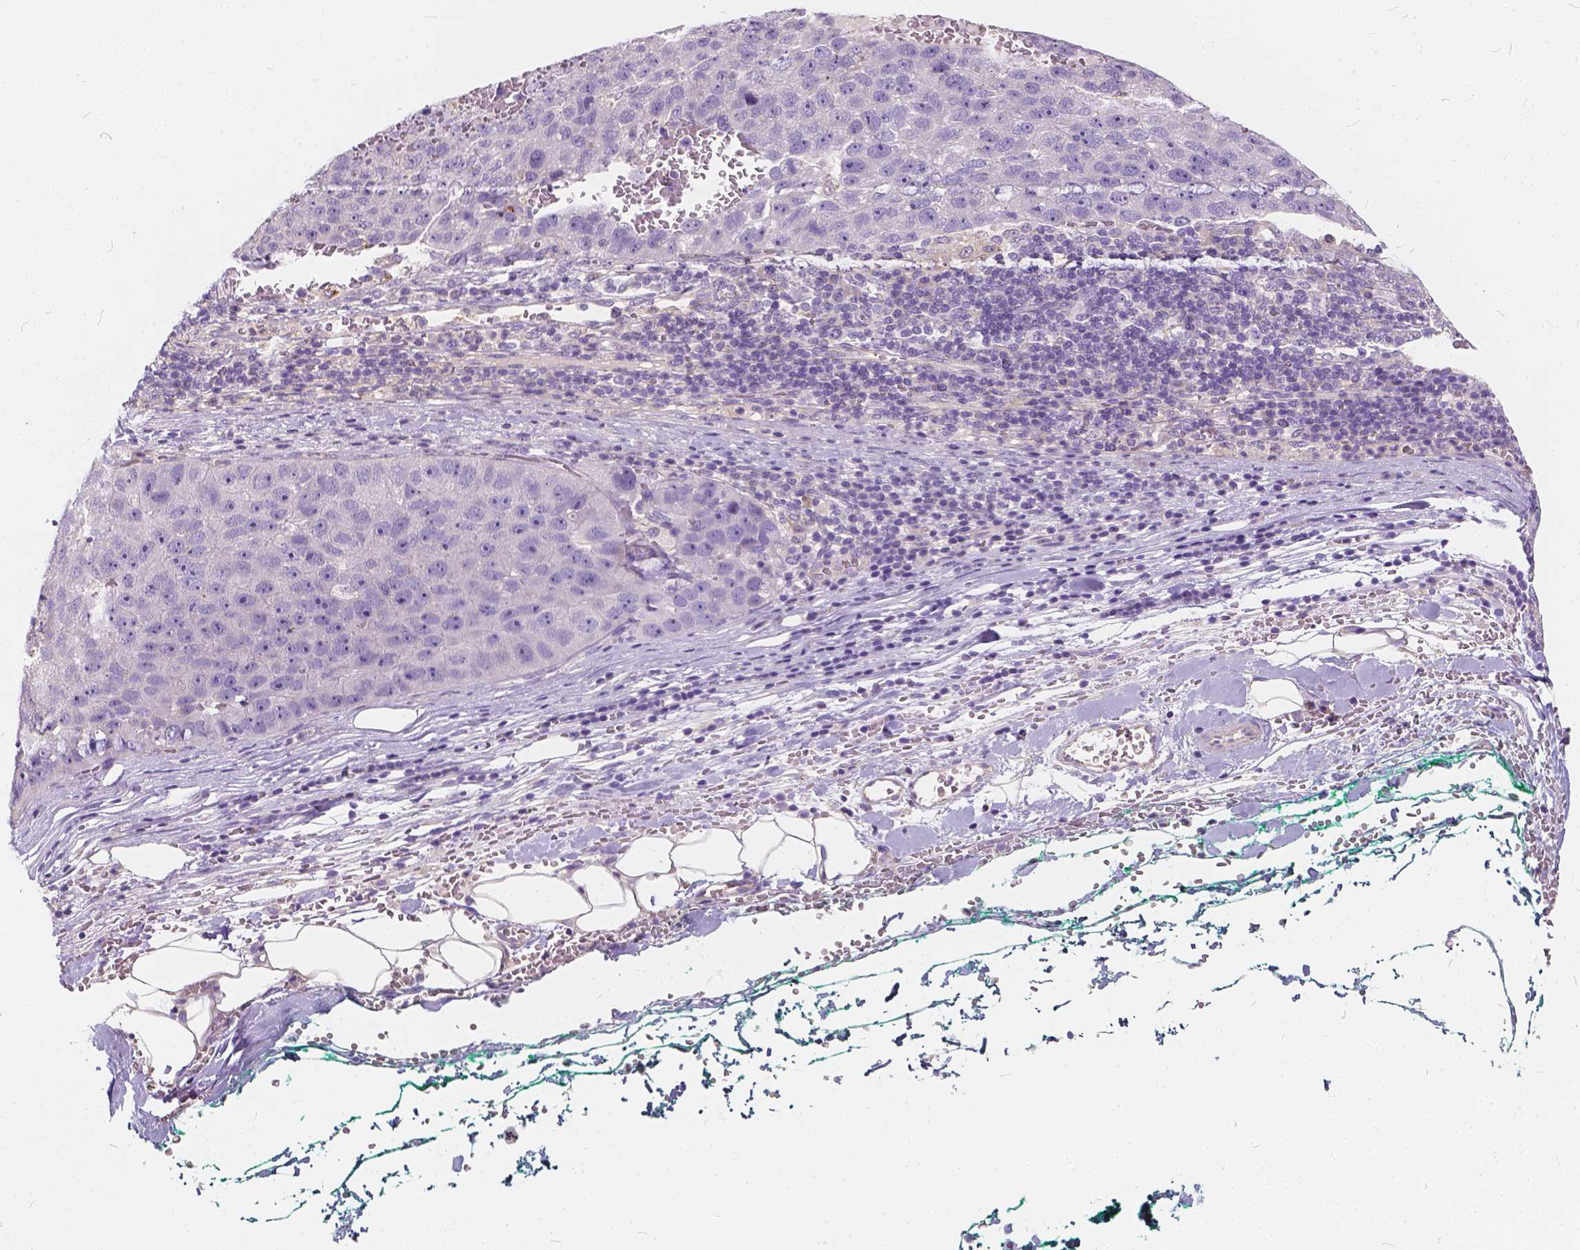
{"staining": {"intensity": "negative", "quantity": "none", "location": "none"}, "tissue": "pancreatic cancer", "cell_type": "Tumor cells", "image_type": "cancer", "snomed": [{"axis": "morphology", "description": "Adenocarcinoma, NOS"}, {"axis": "topography", "description": "Pancreas"}], "caption": "Immunohistochemical staining of pancreatic adenocarcinoma demonstrates no significant staining in tumor cells.", "gene": "KIAA0513", "patient": {"sex": "female", "age": 61}}